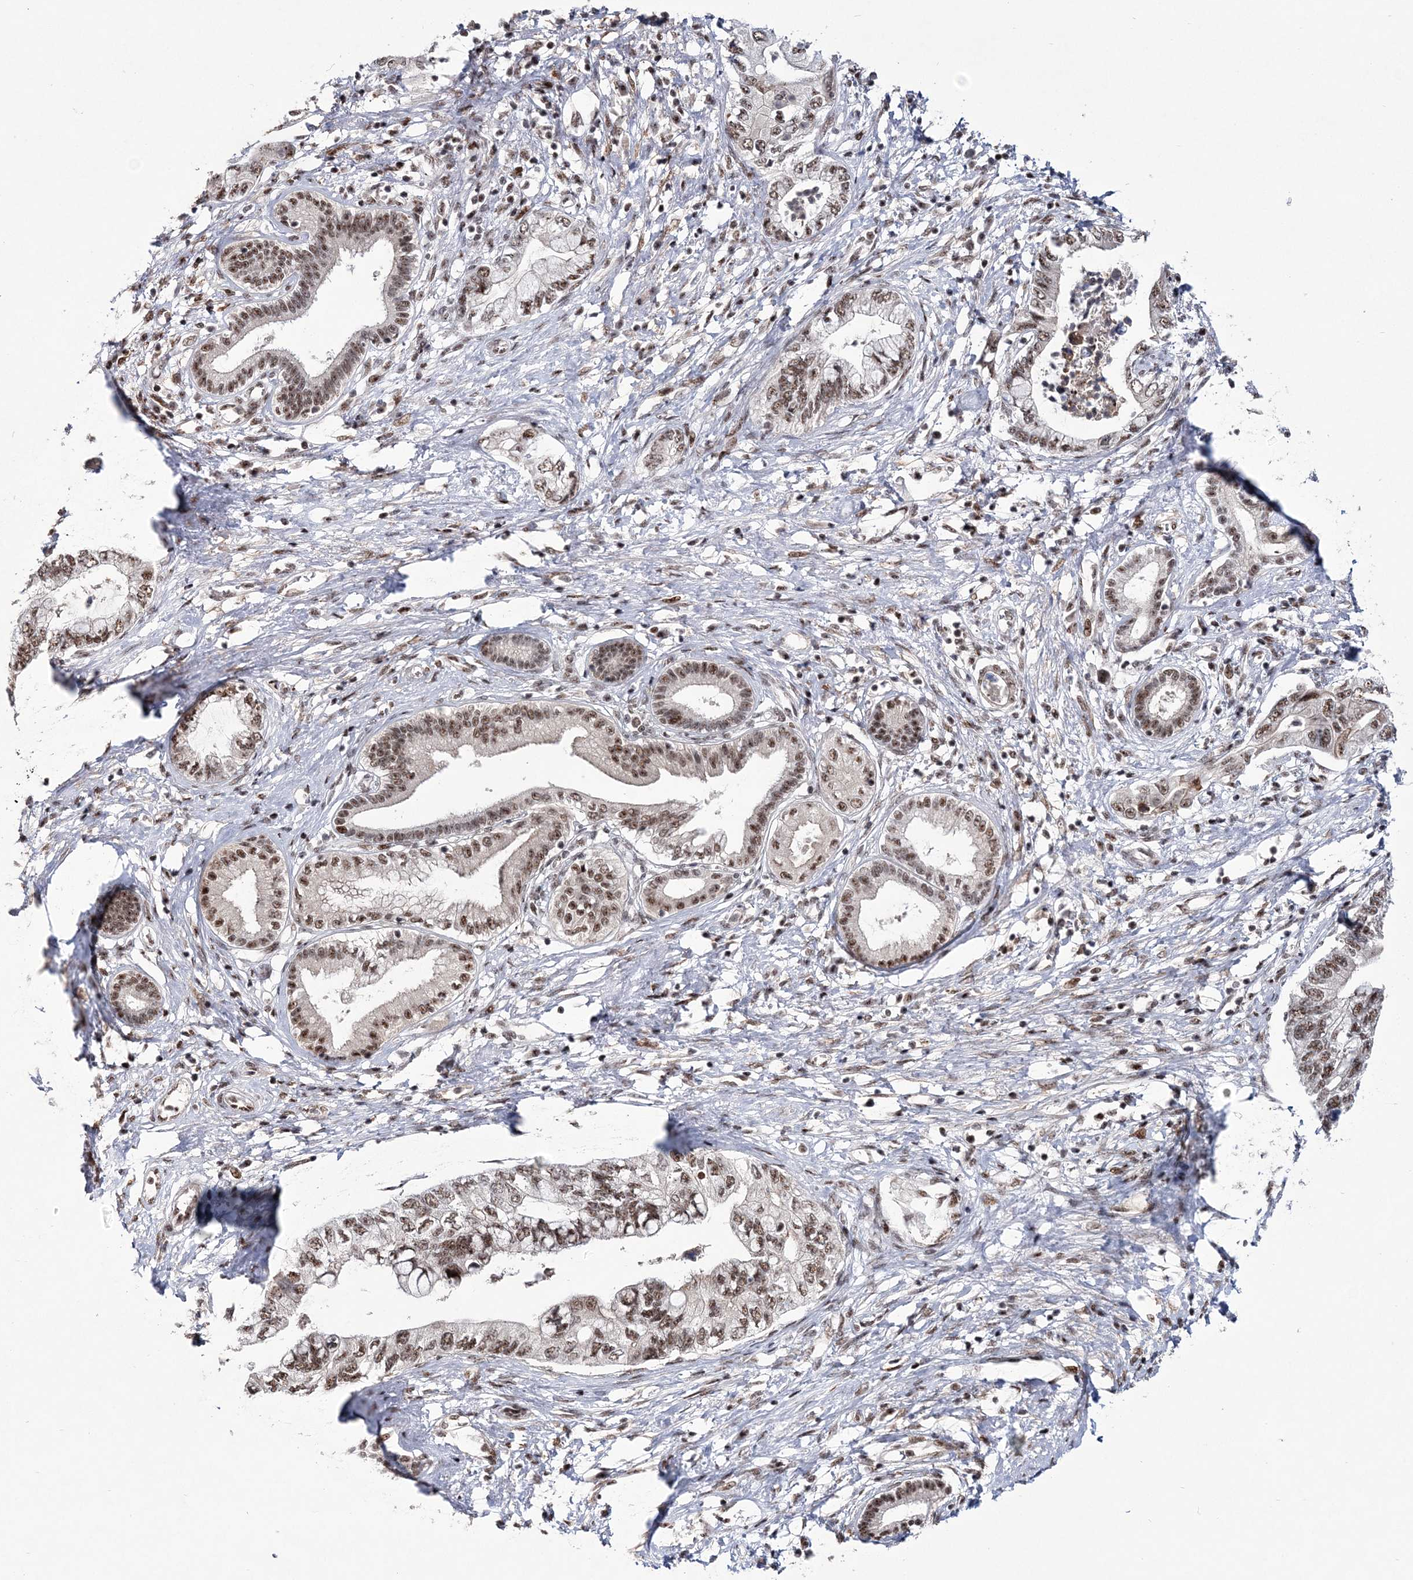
{"staining": {"intensity": "moderate", "quantity": ">75%", "location": "nuclear"}, "tissue": "pancreatic cancer", "cell_type": "Tumor cells", "image_type": "cancer", "snomed": [{"axis": "morphology", "description": "Adenocarcinoma, NOS"}, {"axis": "topography", "description": "Pancreas"}], "caption": "Pancreatic cancer (adenocarcinoma) tissue demonstrates moderate nuclear positivity in approximately >75% of tumor cells", "gene": "TATDN2", "patient": {"sex": "female", "age": 73}}